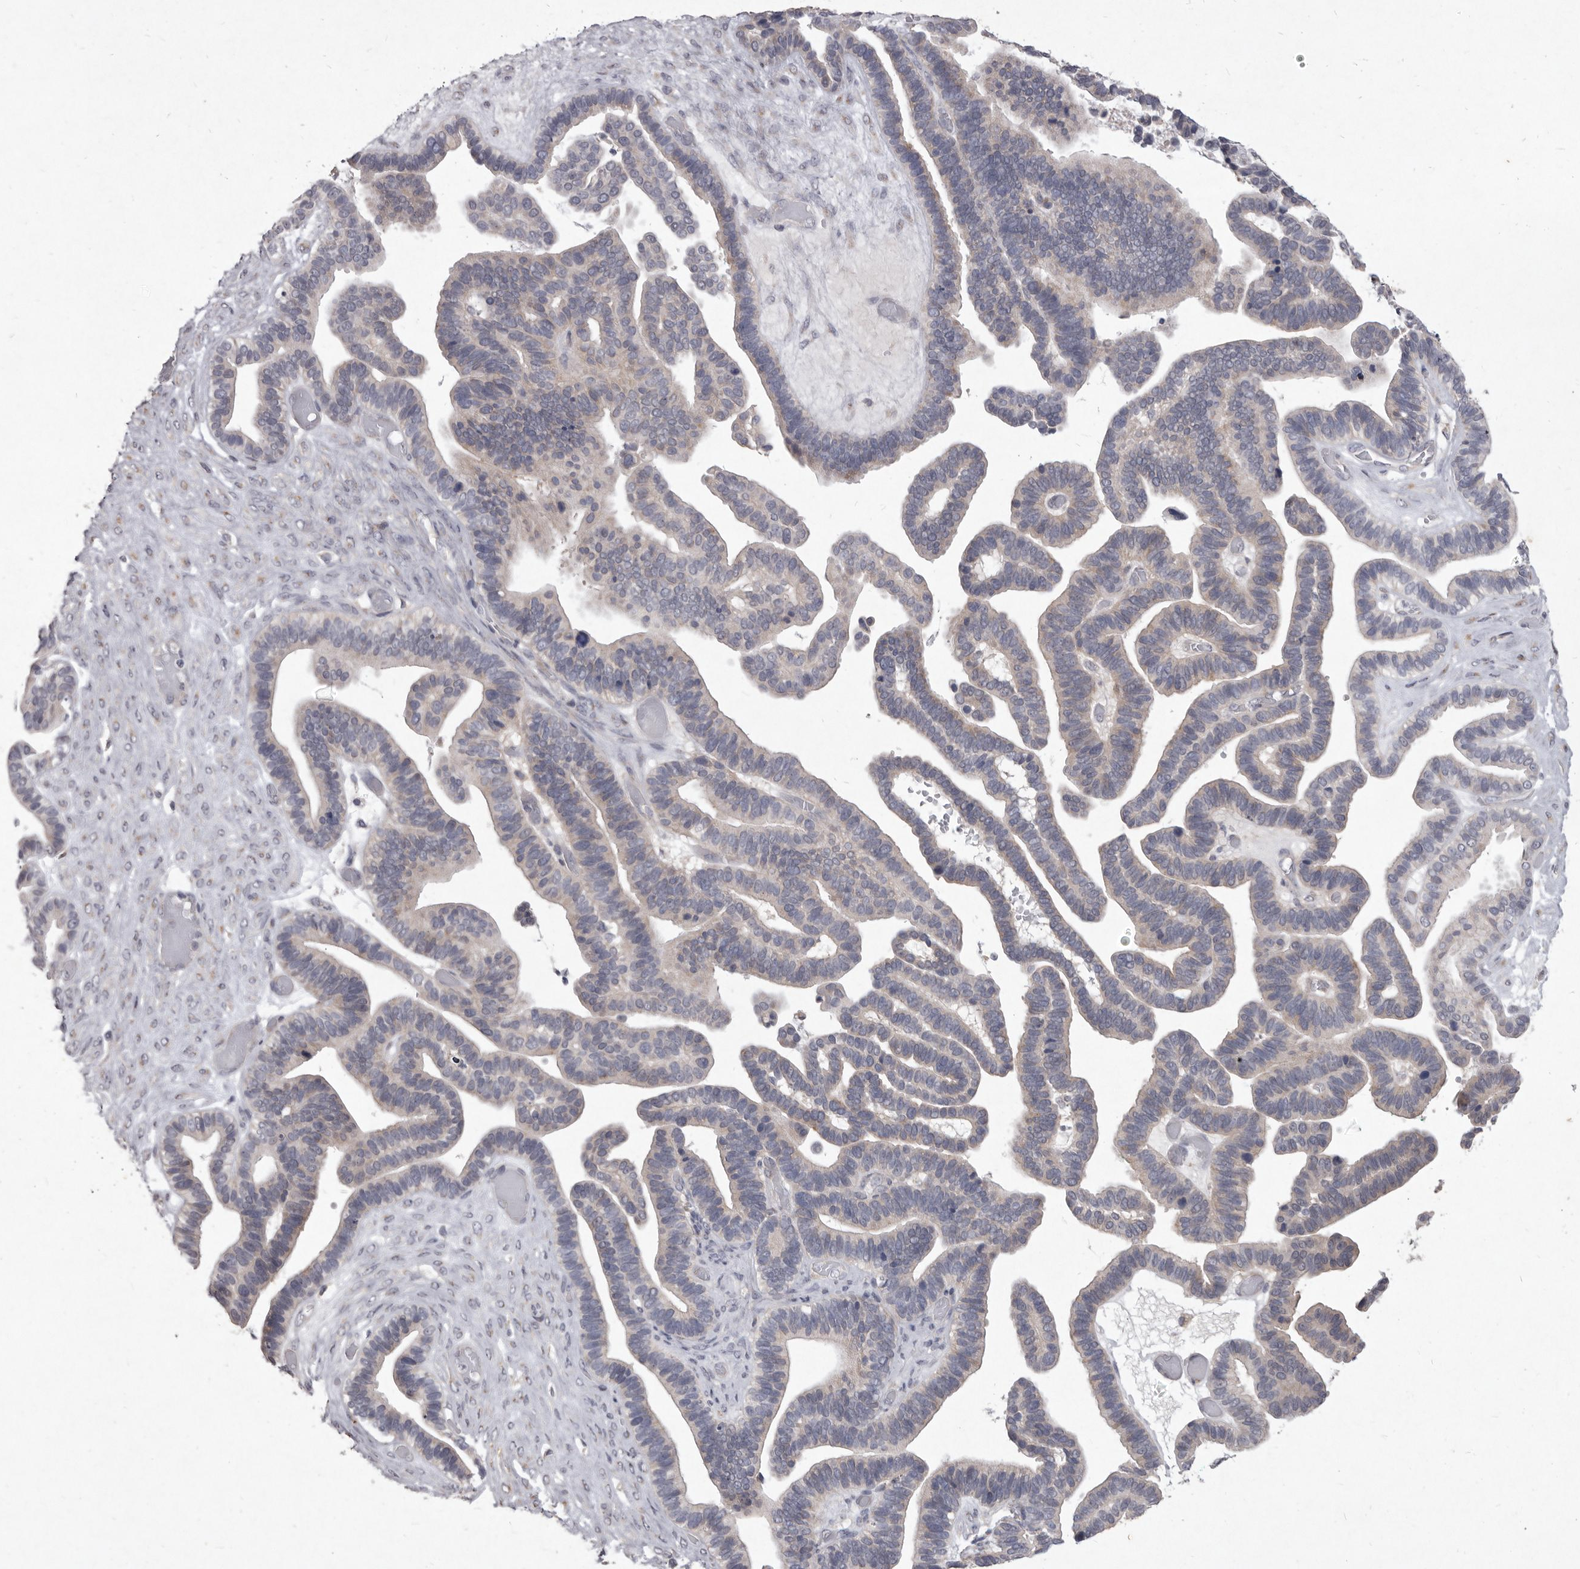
{"staining": {"intensity": "negative", "quantity": "none", "location": "none"}, "tissue": "ovarian cancer", "cell_type": "Tumor cells", "image_type": "cancer", "snomed": [{"axis": "morphology", "description": "Cystadenocarcinoma, serous, NOS"}, {"axis": "topography", "description": "Ovary"}], "caption": "This is an IHC image of human ovarian cancer (serous cystadenocarcinoma). There is no expression in tumor cells.", "gene": "P2RX6", "patient": {"sex": "female", "age": 56}}